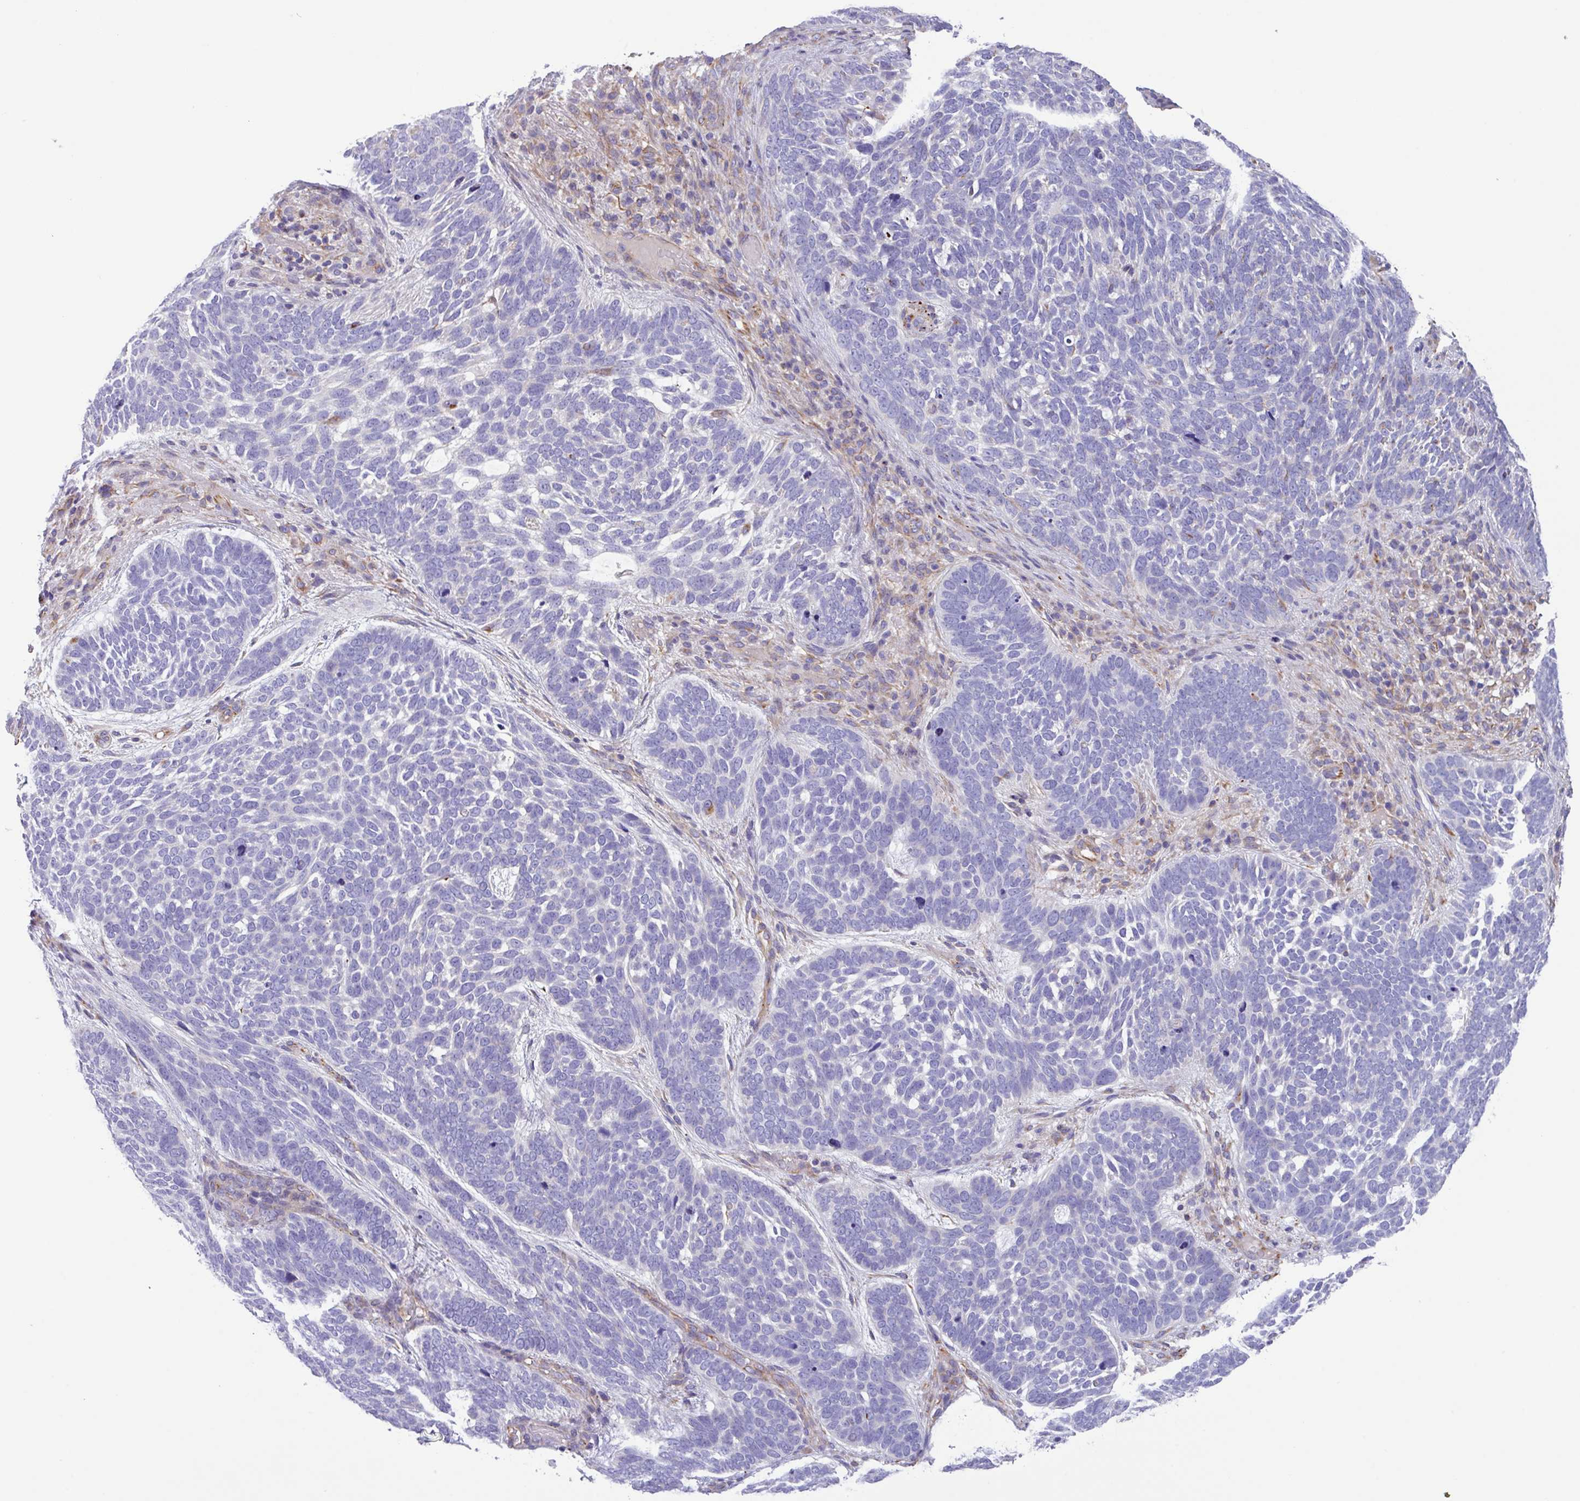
{"staining": {"intensity": "negative", "quantity": "none", "location": "none"}, "tissue": "skin cancer", "cell_type": "Tumor cells", "image_type": "cancer", "snomed": [{"axis": "morphology", "description": "Basal cell carcinoma"}, {"axis": "topography", "description": "Skin"}], "caption": "Immunohistochemistry histopathology image of human skin cancer stained for a protein (brown), which displays no expression in tumor cells.", "gene": "MRM2", "patient": {"sex": "female", "age": 85}}